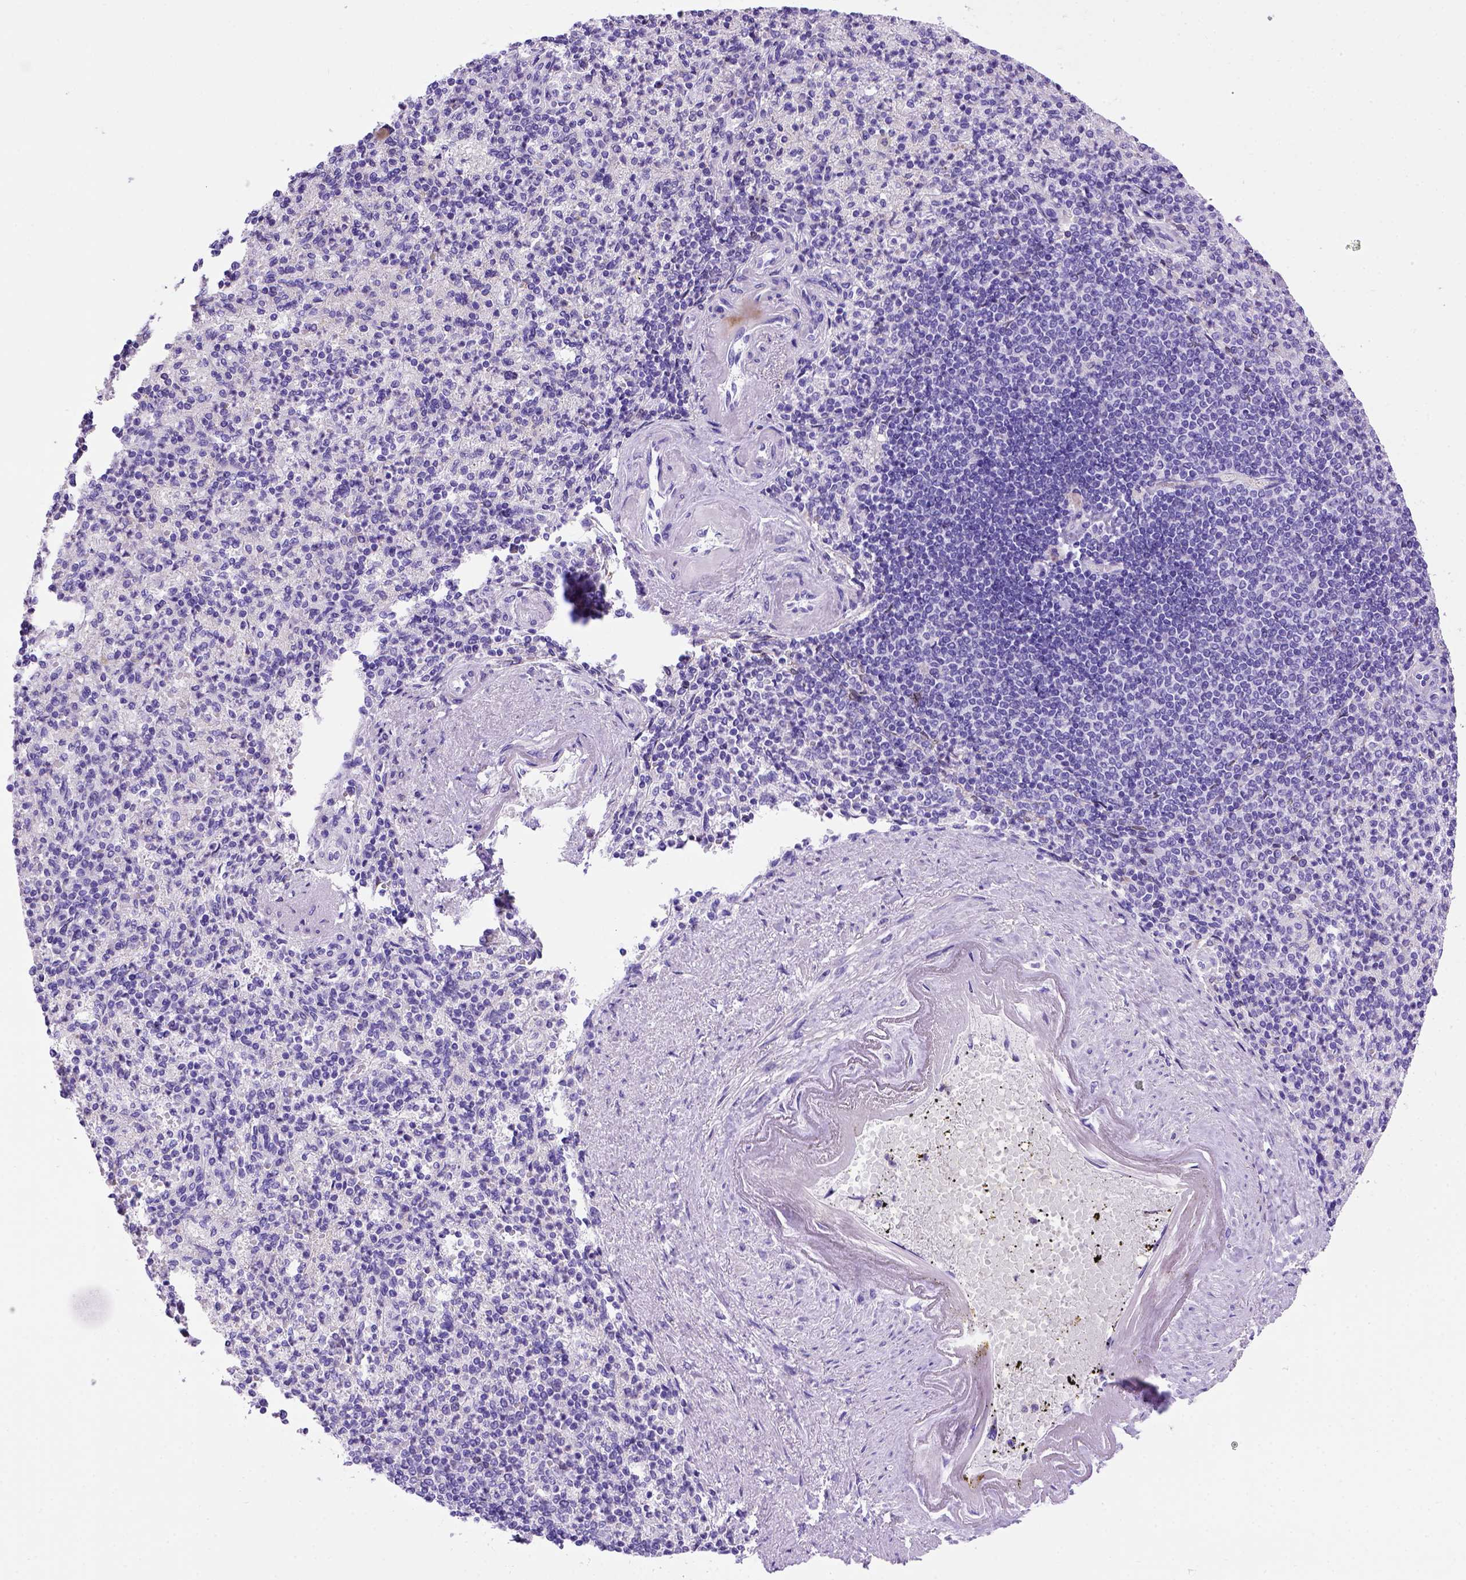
{"staining": {"intensity": "negative", "quantity": "none", "location": "none"}, "tissue": "spleen", "cell_type": "Cells in red pulp", "image_type": "normal", "snomed": [{"axis": "morphology", "description": "Normal tissue, NOS"}, {"axis": "topography", "description": "Spleen"}], "caption": "Immunohistochemical staining of normal spleen displays no significant expression in cells in red pulp.", "gene": "PTGES", "patient": {"sex": "female", "age": 74}}